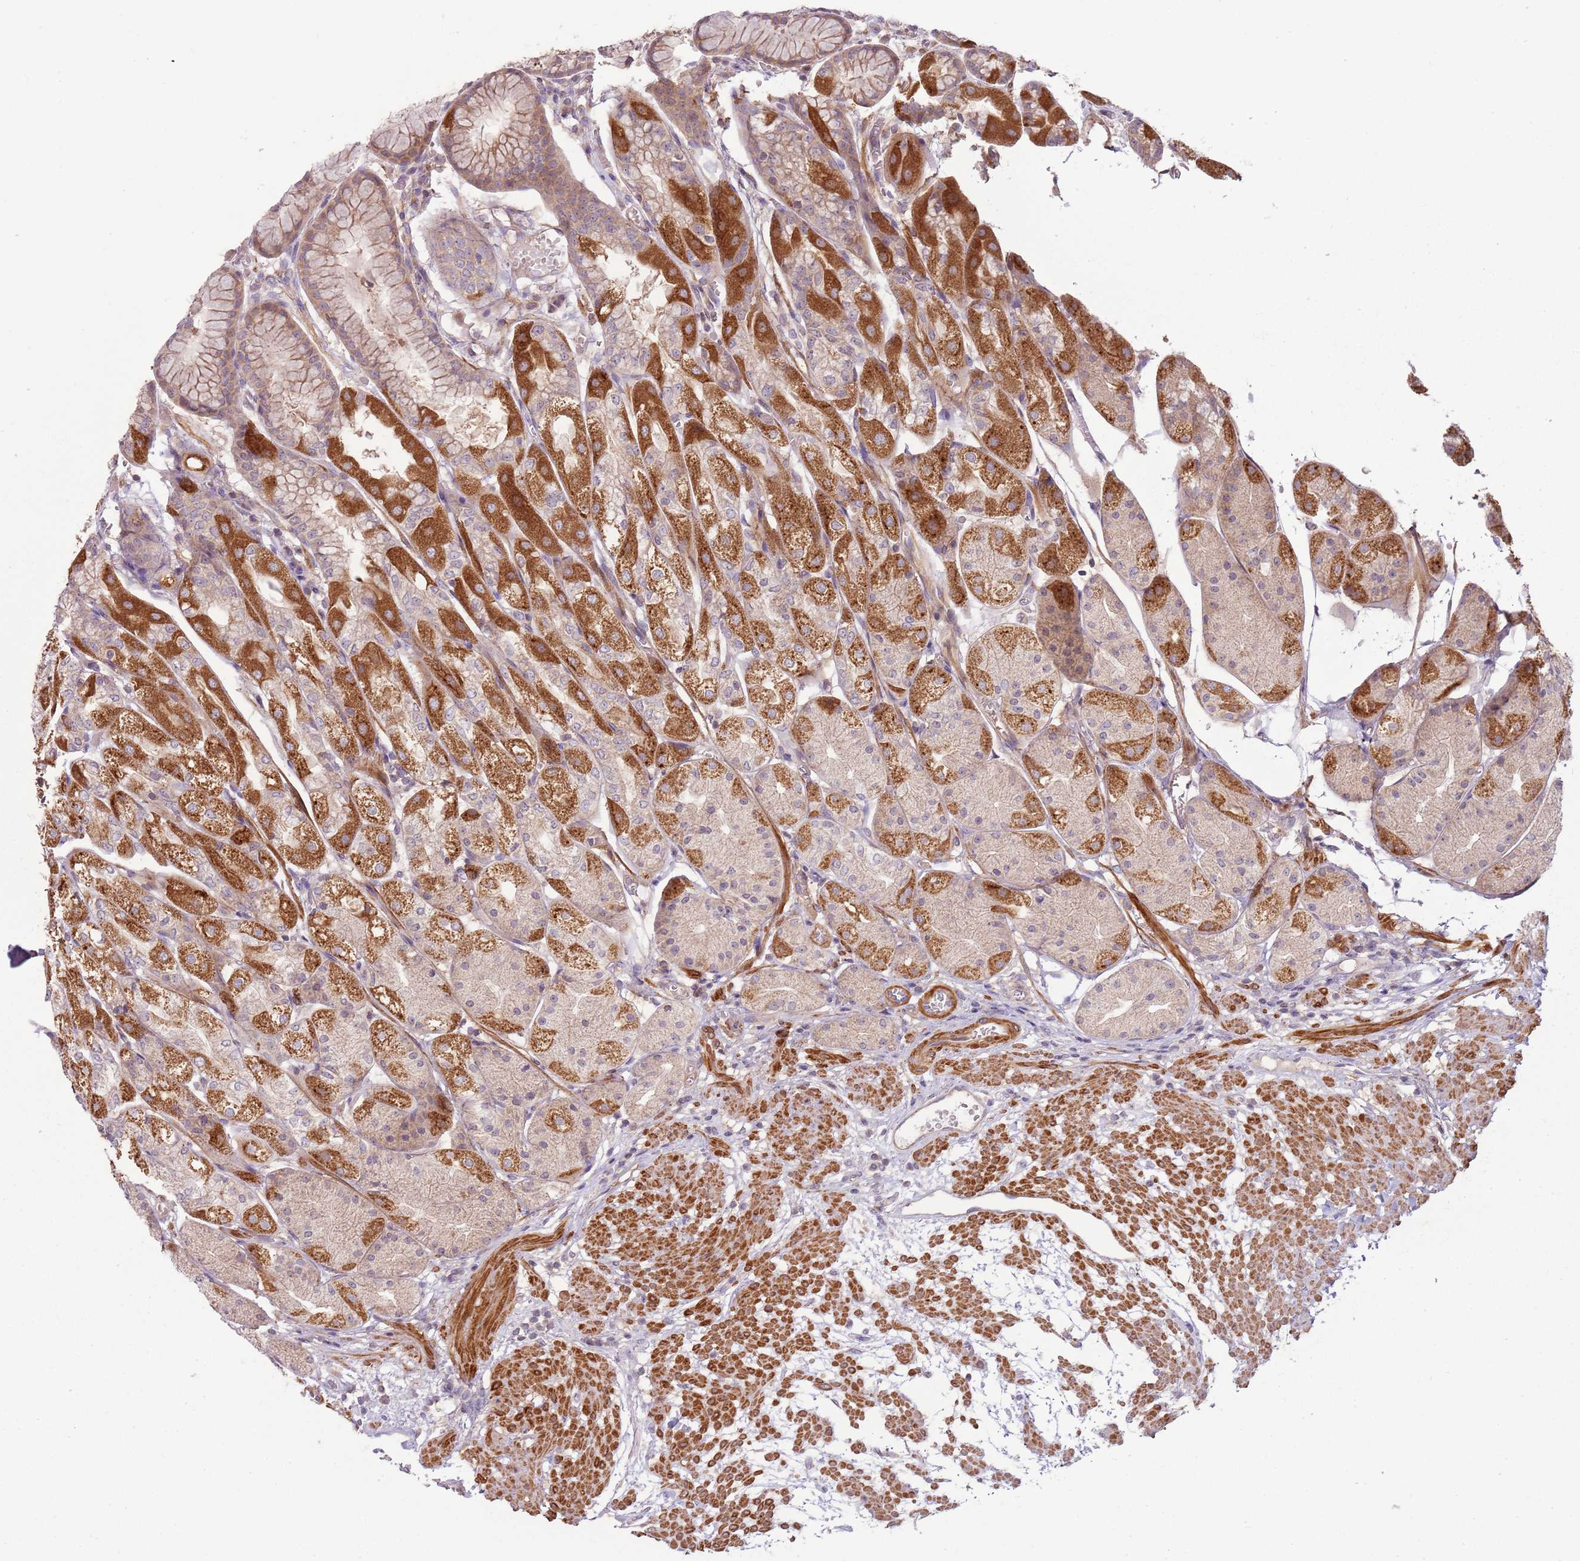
{"staining": {"intensity": "strong", "quantity": "25%-75%", "location": "cytoplasmic/membranous"}, "tissue": "stomach", "cell_type": "Glandular cells", "image_type": "normal", "snomed": [{"axis": "morphology", "description": "Normal tissue, NOS"}, {"axis": "topography", "description": "Stomach, upper"}], "caption": "Human stomach stained with a protein marker displays strong staining in glandular cells.", "gene": "DTD2", "patient": {"sex": "male", "age": 72}}